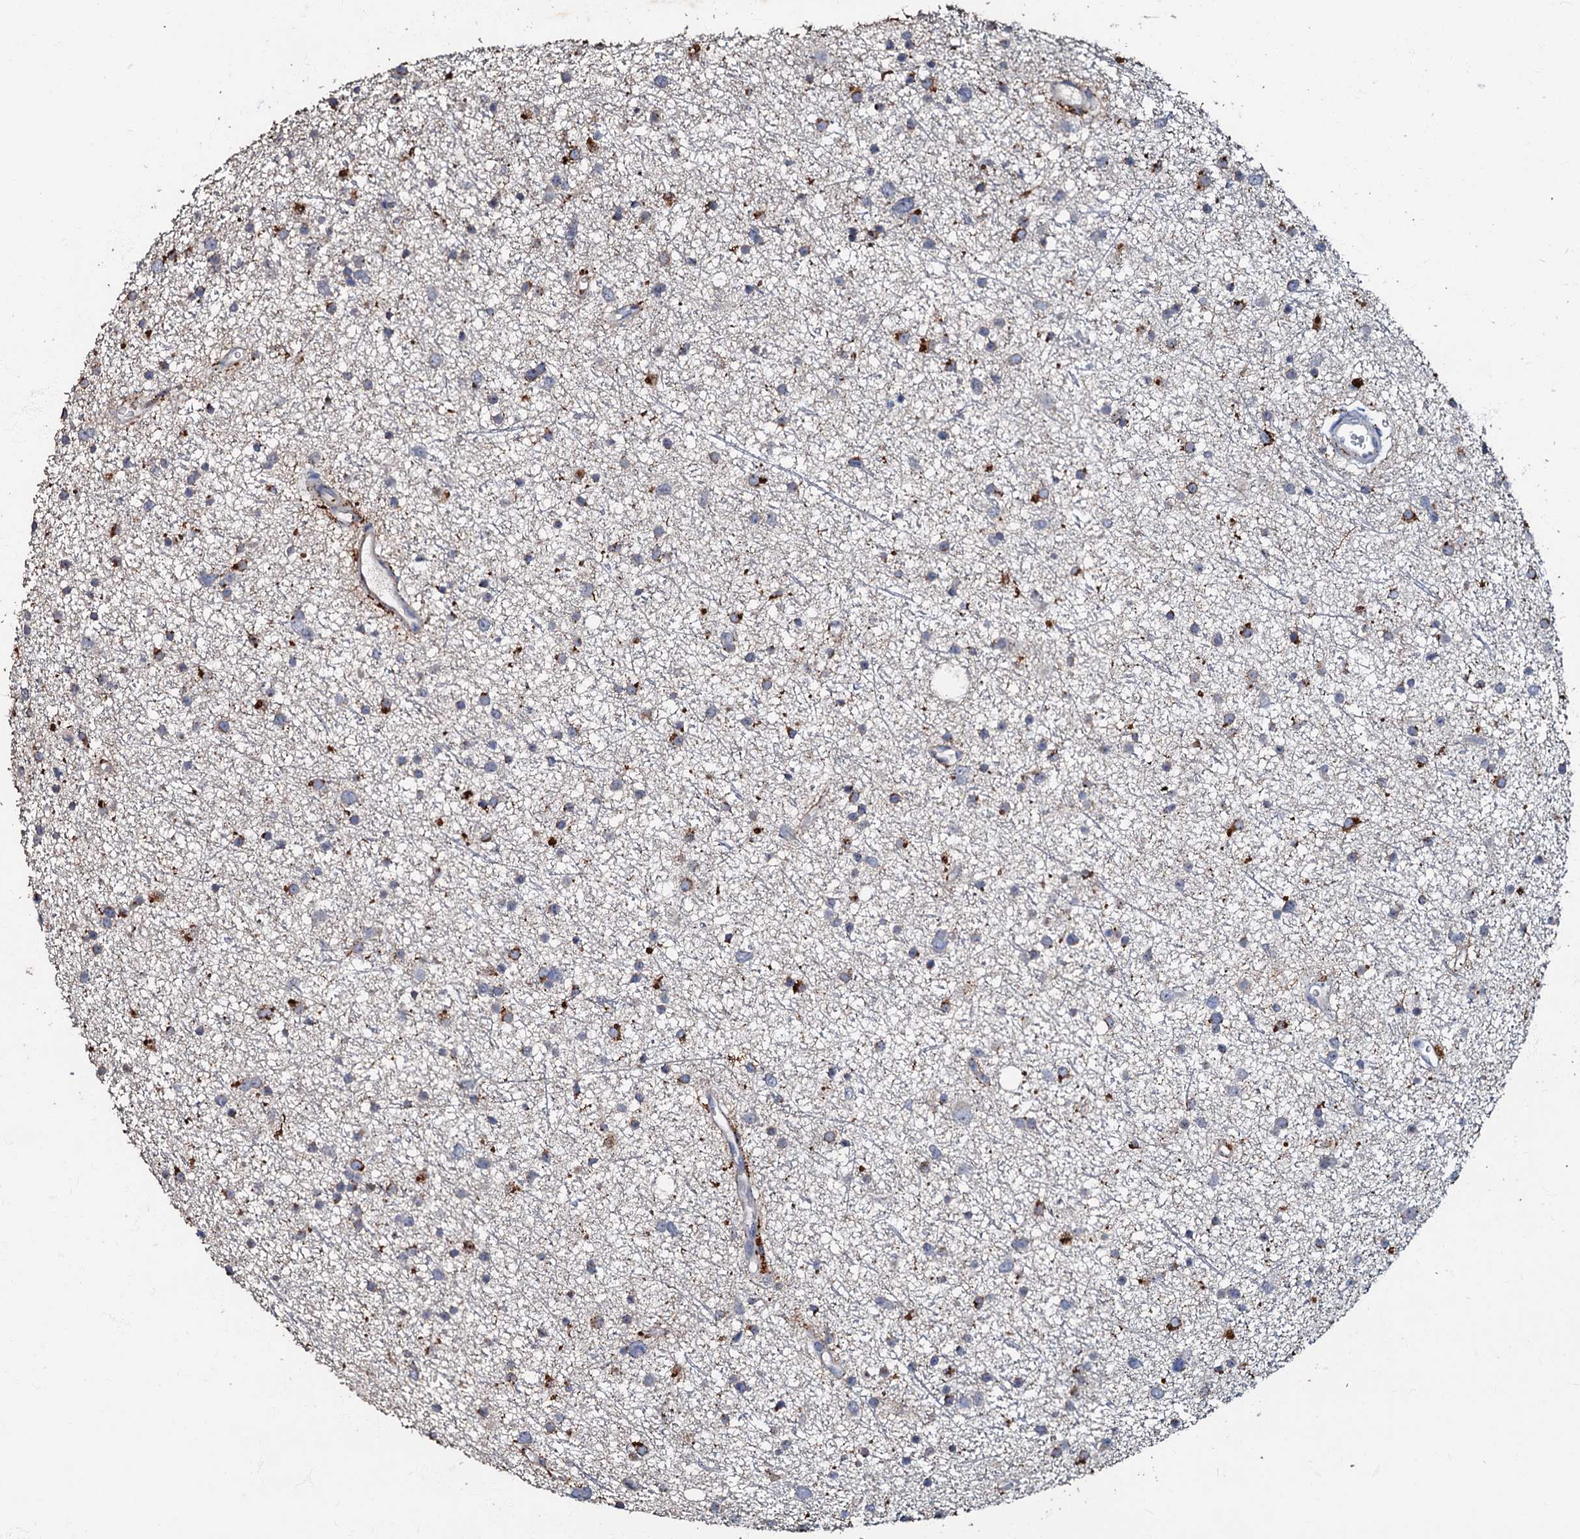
{"staining": {"intensity": "moderate", "quantity": "25%-75%", "location": "cytoplasmic/membranous"}, "tissue": "glioma", "cell_type": "Tumor cells", "image_type": "cancer", "snomed": [{"axis": "morphology", "description": "Glioma, malignant, Low grade"}, {"axis": "topography", "description": "Cerebral cortex"}], "caption": "This is an image of immunohistochemistry (IHC) staining of low-grade glioma (malignant), which shows moderate expression in the cytoplasmic/membranous of tumor cells.", "gene": "MANSC4", "patient": {"sex": "female", "age": 39}}